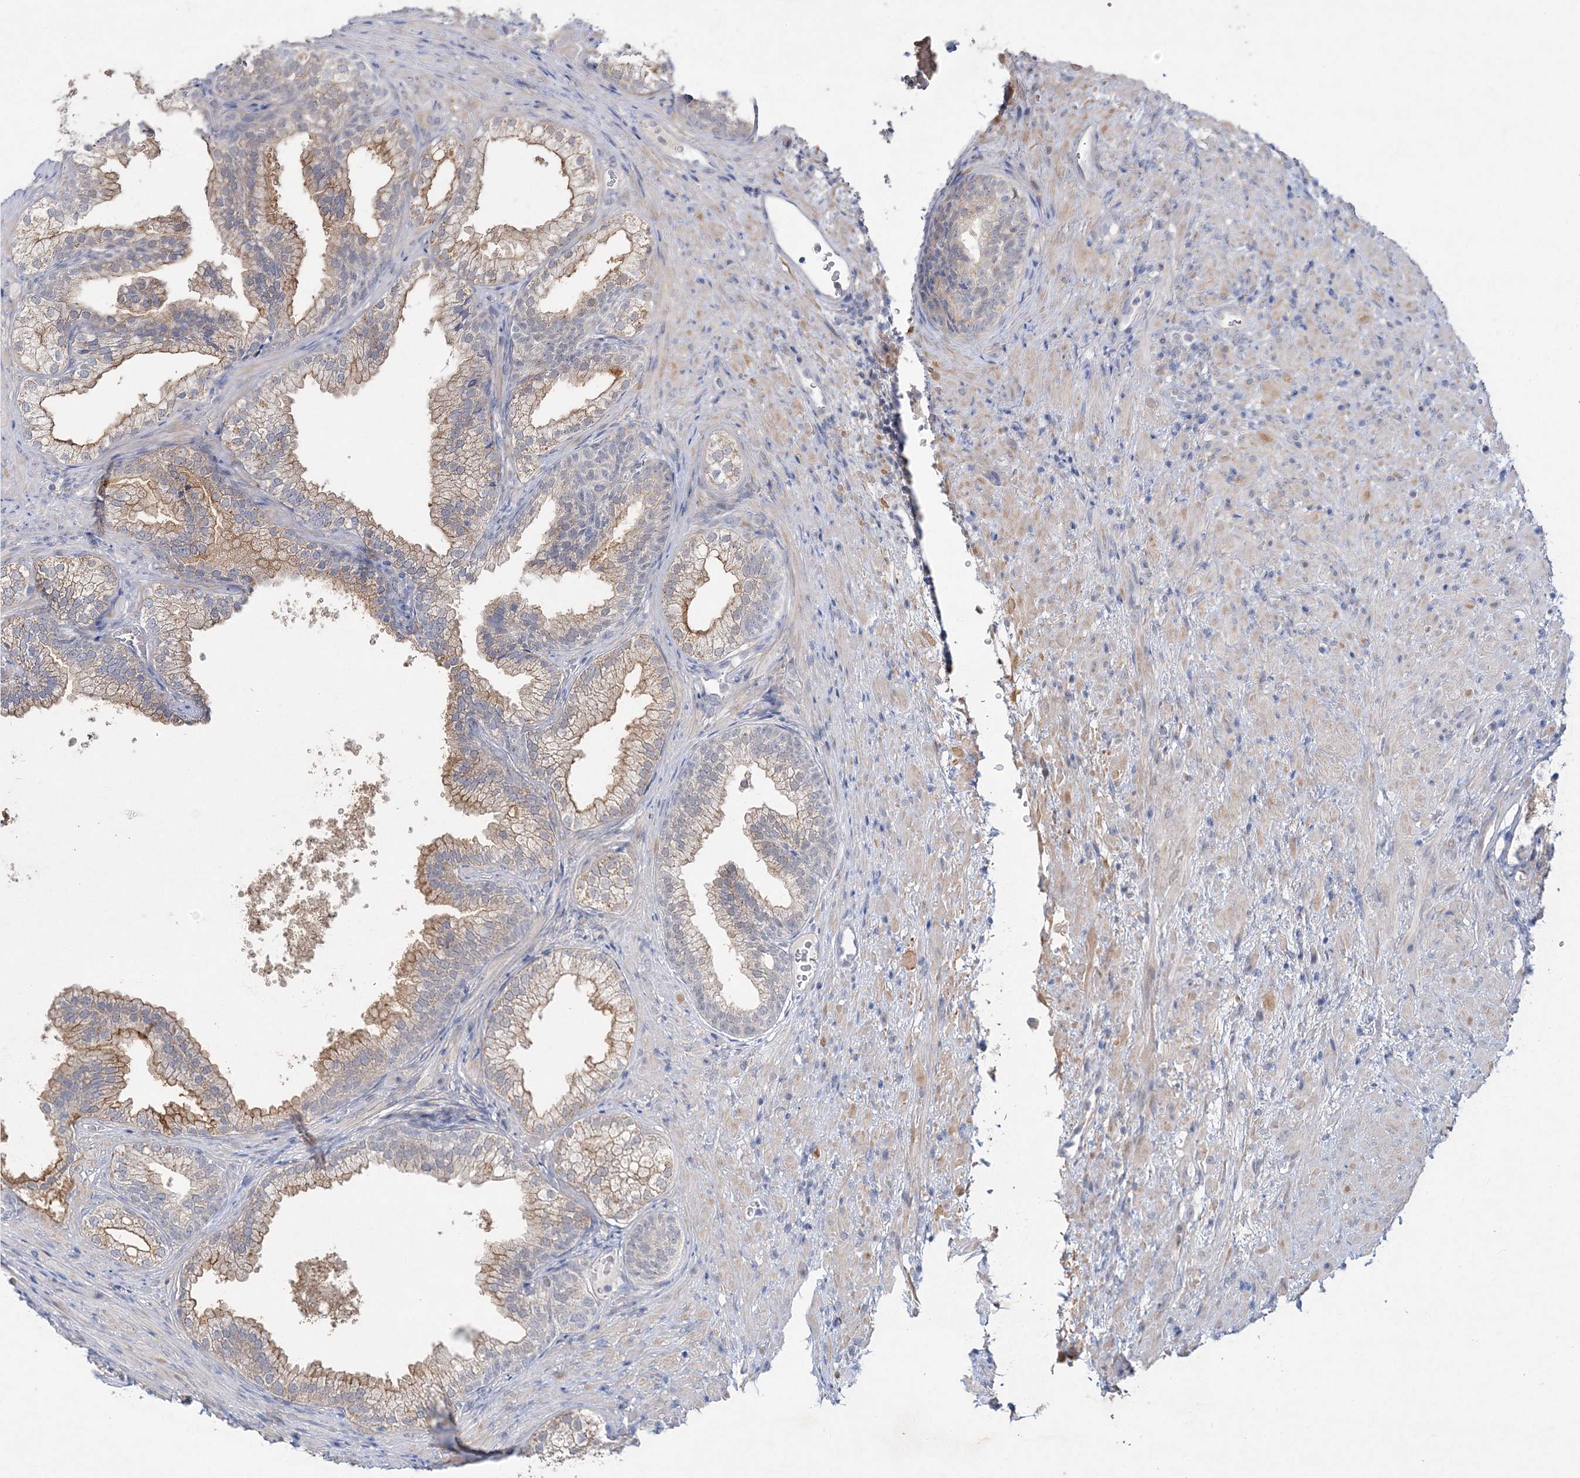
{"staining": {"intensity": "moderate", "quantity": "<25%", "location": "cytoplasmic/membranous"}, "tissue": "prostate", "cell_type": "Glandular cells", "image_type": "normal", "snomed": [{"axis": "morphology", "description": "Normal tissue, NOS"}, {"axis": "topography", "description": "Prostate"}], "caption": "Immunohistochemistry (IHC) (DAB) staining of unremarkable human prostate demonstrates moderate cytoplasmic/membranous protein staining in about <25% of glandular cells.", "gene": "MAT2B", "patient": {"sex": "male", "age": 76}}